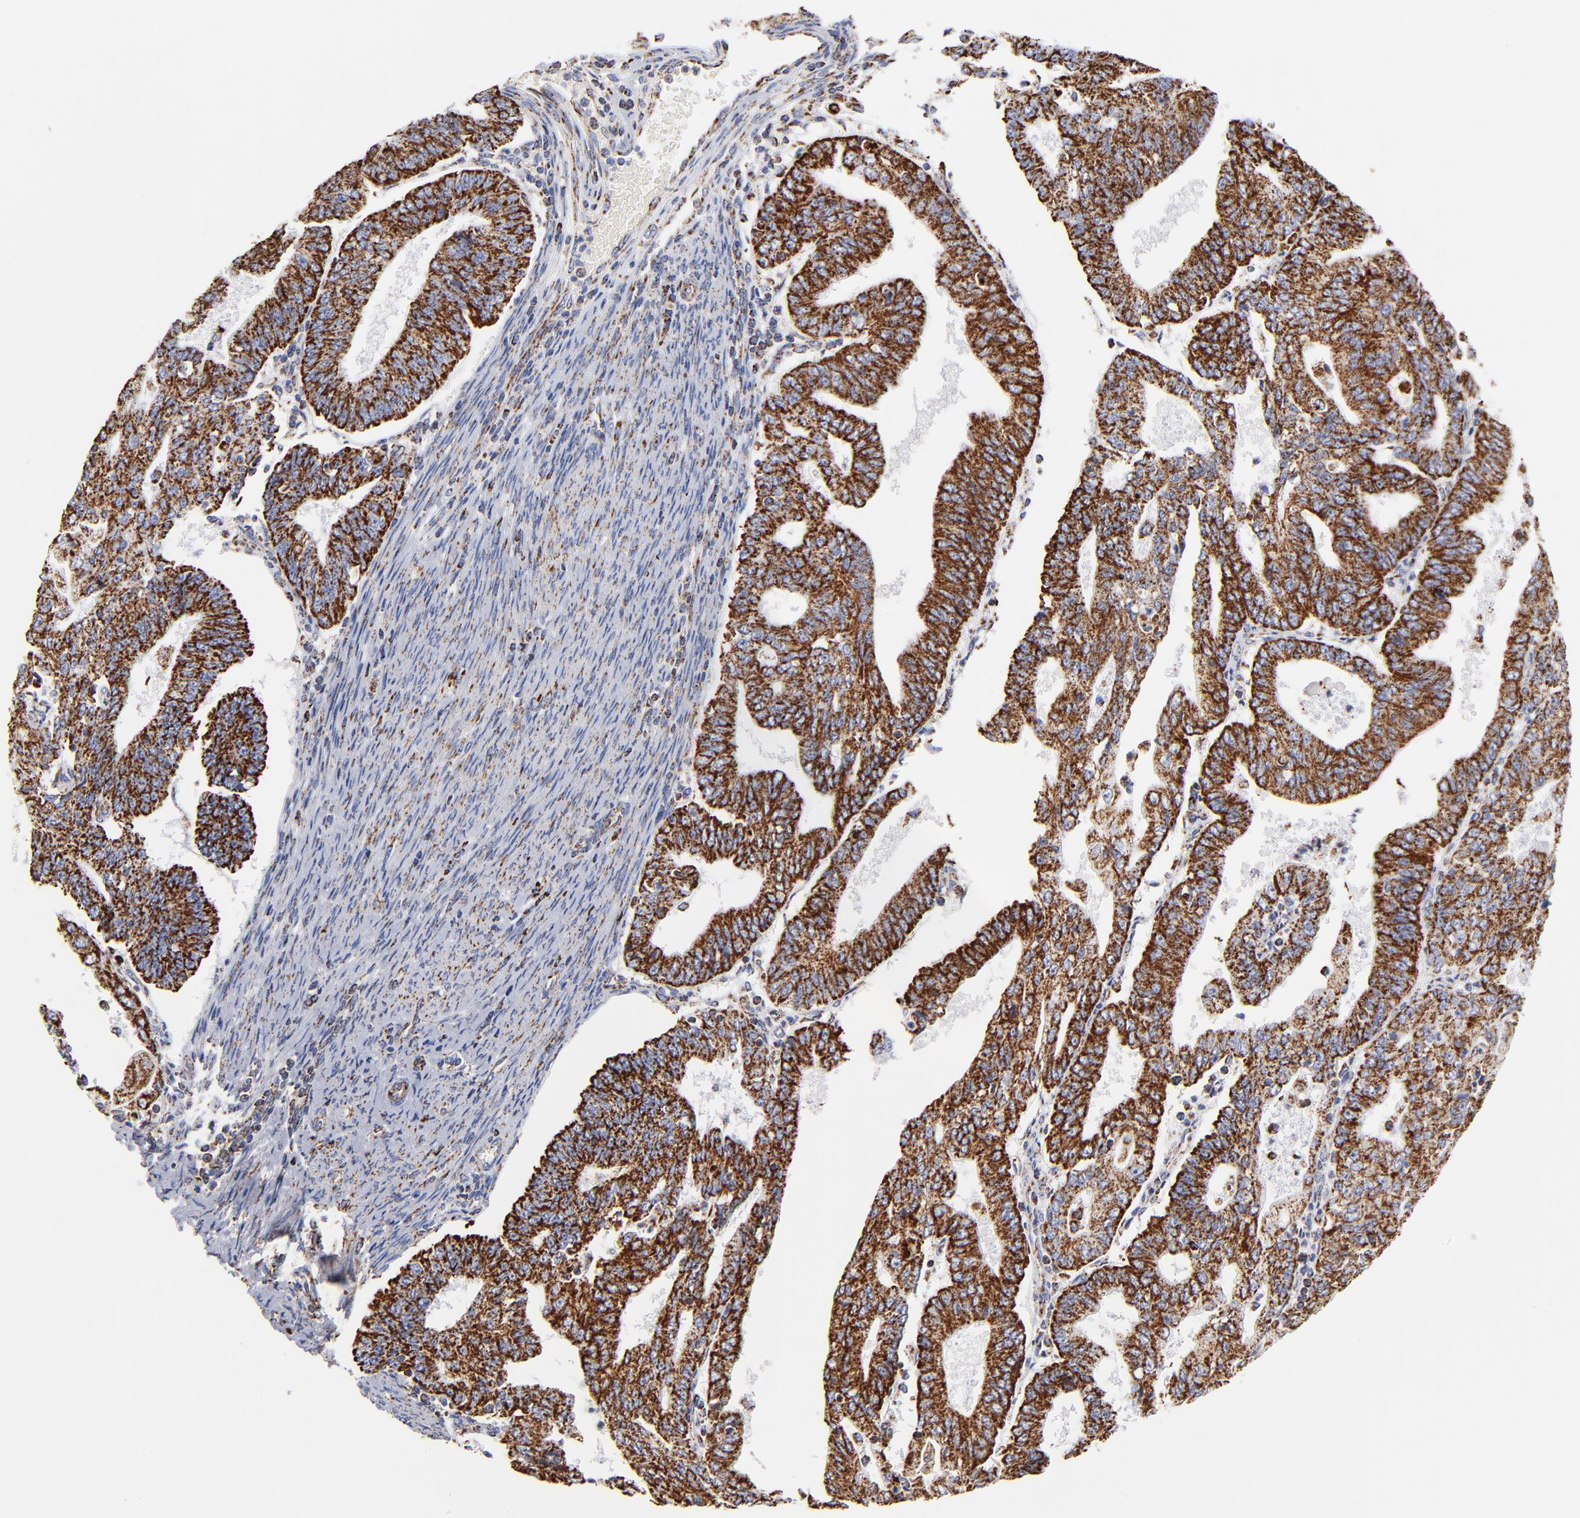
{"staining": {"intensity": "strong", "quantity": ">75%", "location": "cytoplasmic/membranous"}, "tissue": "endometrial cancer", "cell_type": "Tumor cells", "image_type": "cancer", "snomed": [{"axis": "morphology", "description": "Adenocarcinoma, NOS"}, {"axis": "topography", "description": "Endometrium"}], "caption": "Strong cytoplasmic/membranous staining is identified in about >75% of tumor cells in endometrial adenocarcinoma.", "gene": "PHB1", "patient": {"sex": "female", "age": 56}}